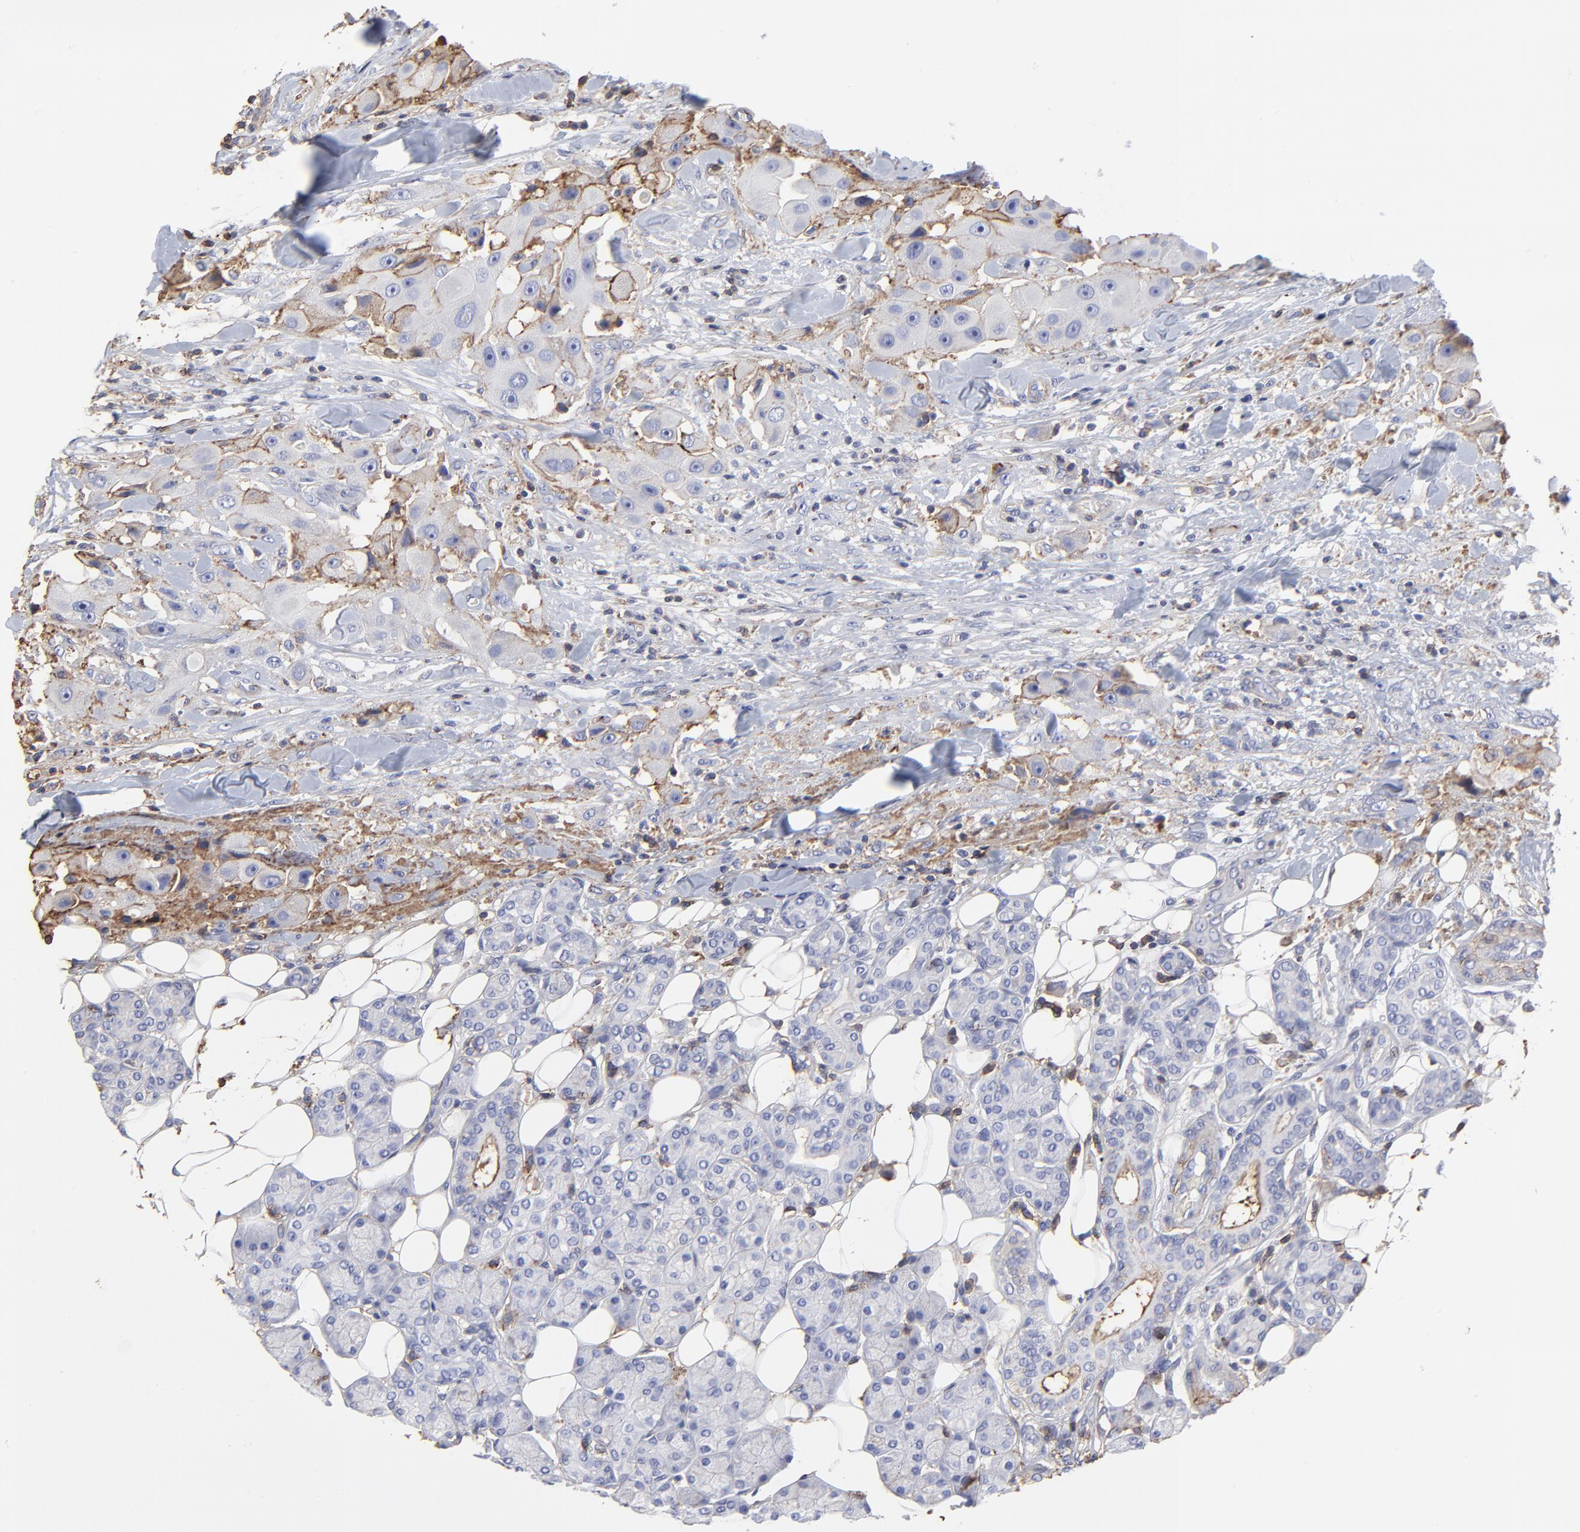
{"staining": {"intensity": "negative", "quantity": "none", "location": "none"}, "tissue": "head and neck cancer", "cell_type": "Tumor cells", "image_type": "cancer", "snomed": [{"axis": "morphology", "description": "Normal tissue, NOS"}, {"axis": "morphology", "description": "Adenocarcinoma, NOS"}, {"axis": "topography", "description": "Salivary gland"}, {"axis": "topography", "description": "Head-Neck"}], "caption": "Tumor cells show no significant protein staining in head and neck cancer (adenocarcinoma).", "gene": "ANXA6", "patient": {"sex": "male", "age": 80}}